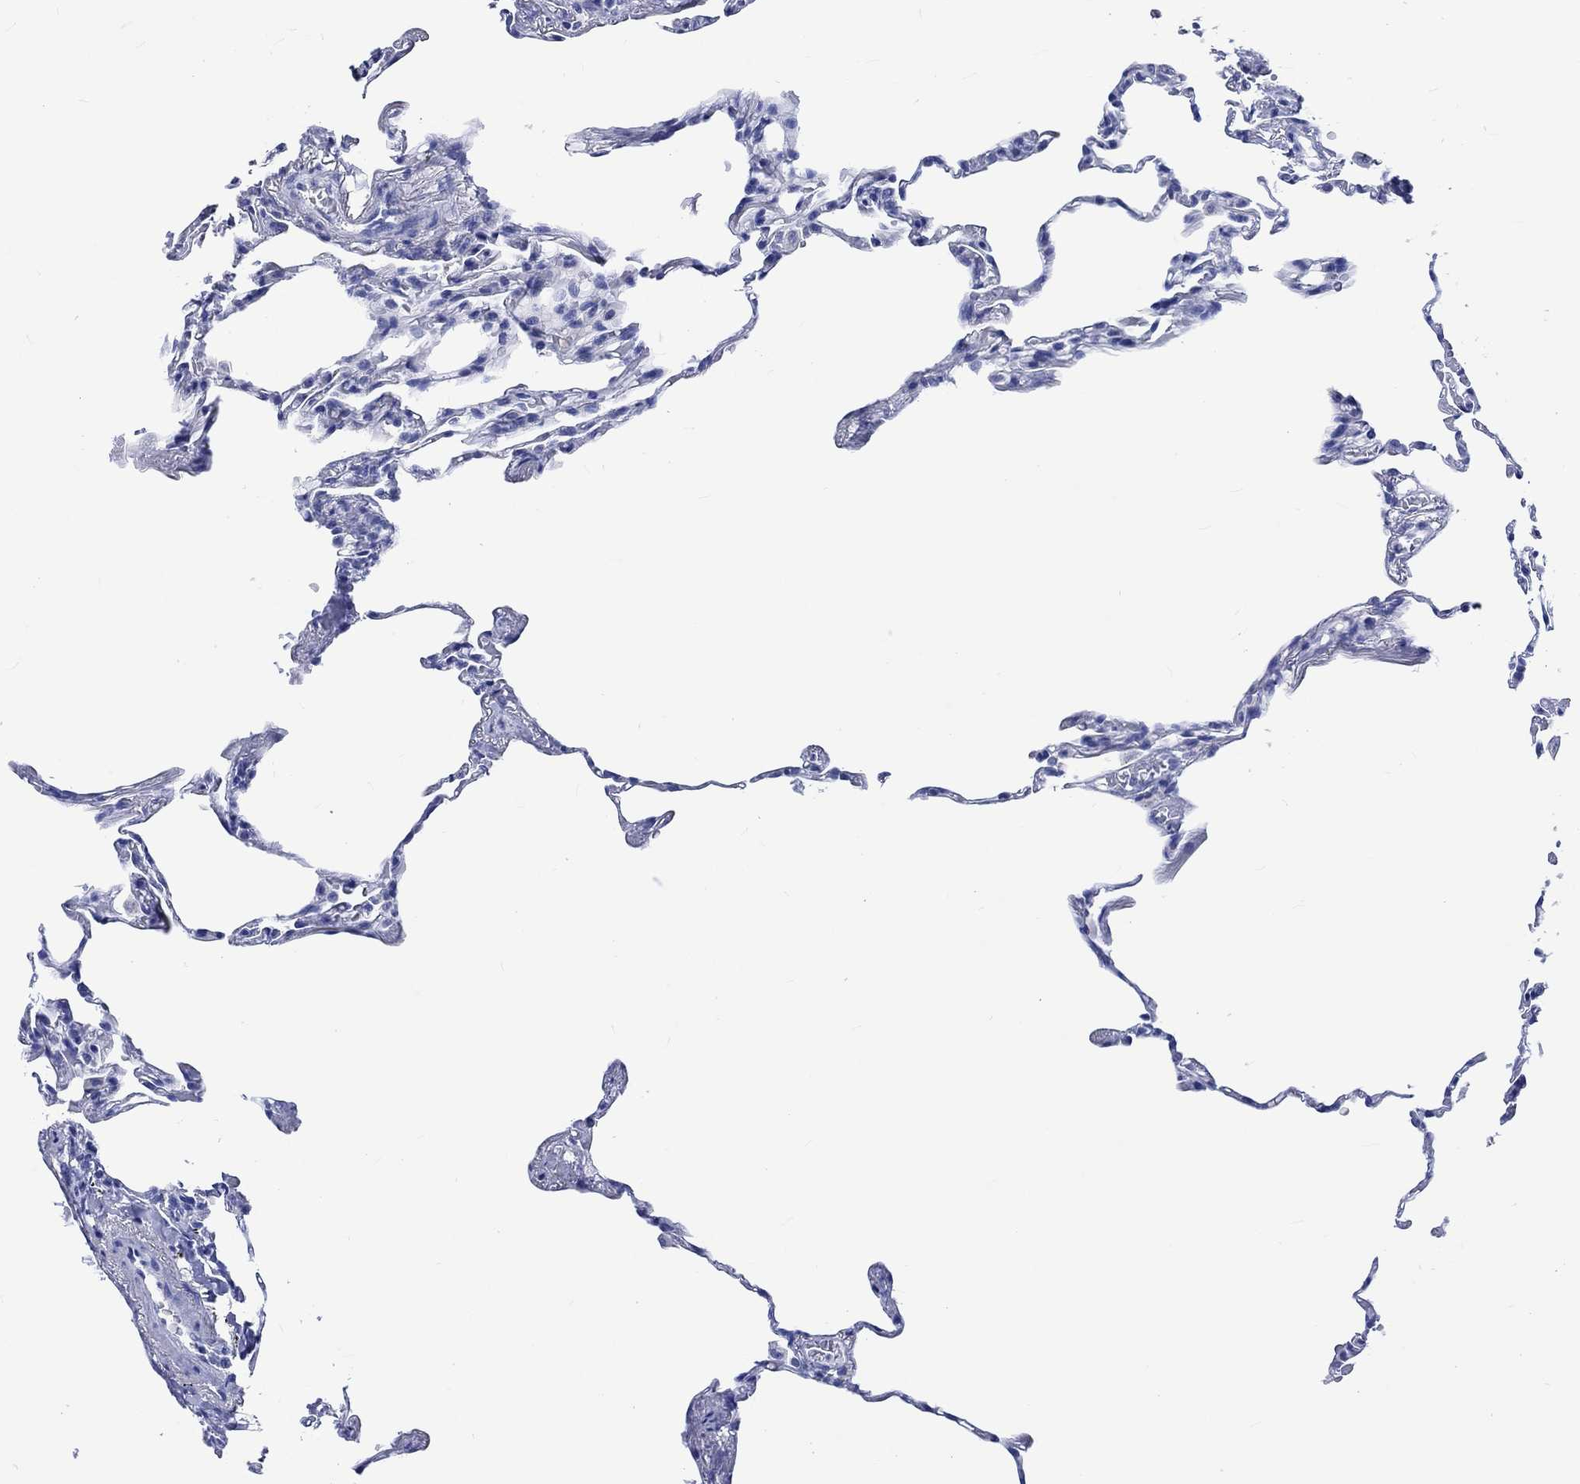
{"staining": {"intensity": "negative", "quantity": "none", "location": "none"}, "tissue": "lung", "cell_type": "Alveolar cells", "image_type": "normal", "snomed": [{"axis": "morphology", "description": "Normal tissue, NOS"}, {"axis": "topography", "description": "Lung"}], "caption": "An immunohistochemistry (IHC) micrograph of normal lung is shown. There is no staining in alveolar cells of lung.", "gene": "KLHL33", "patient": {"sex": "female", "age": 57}}